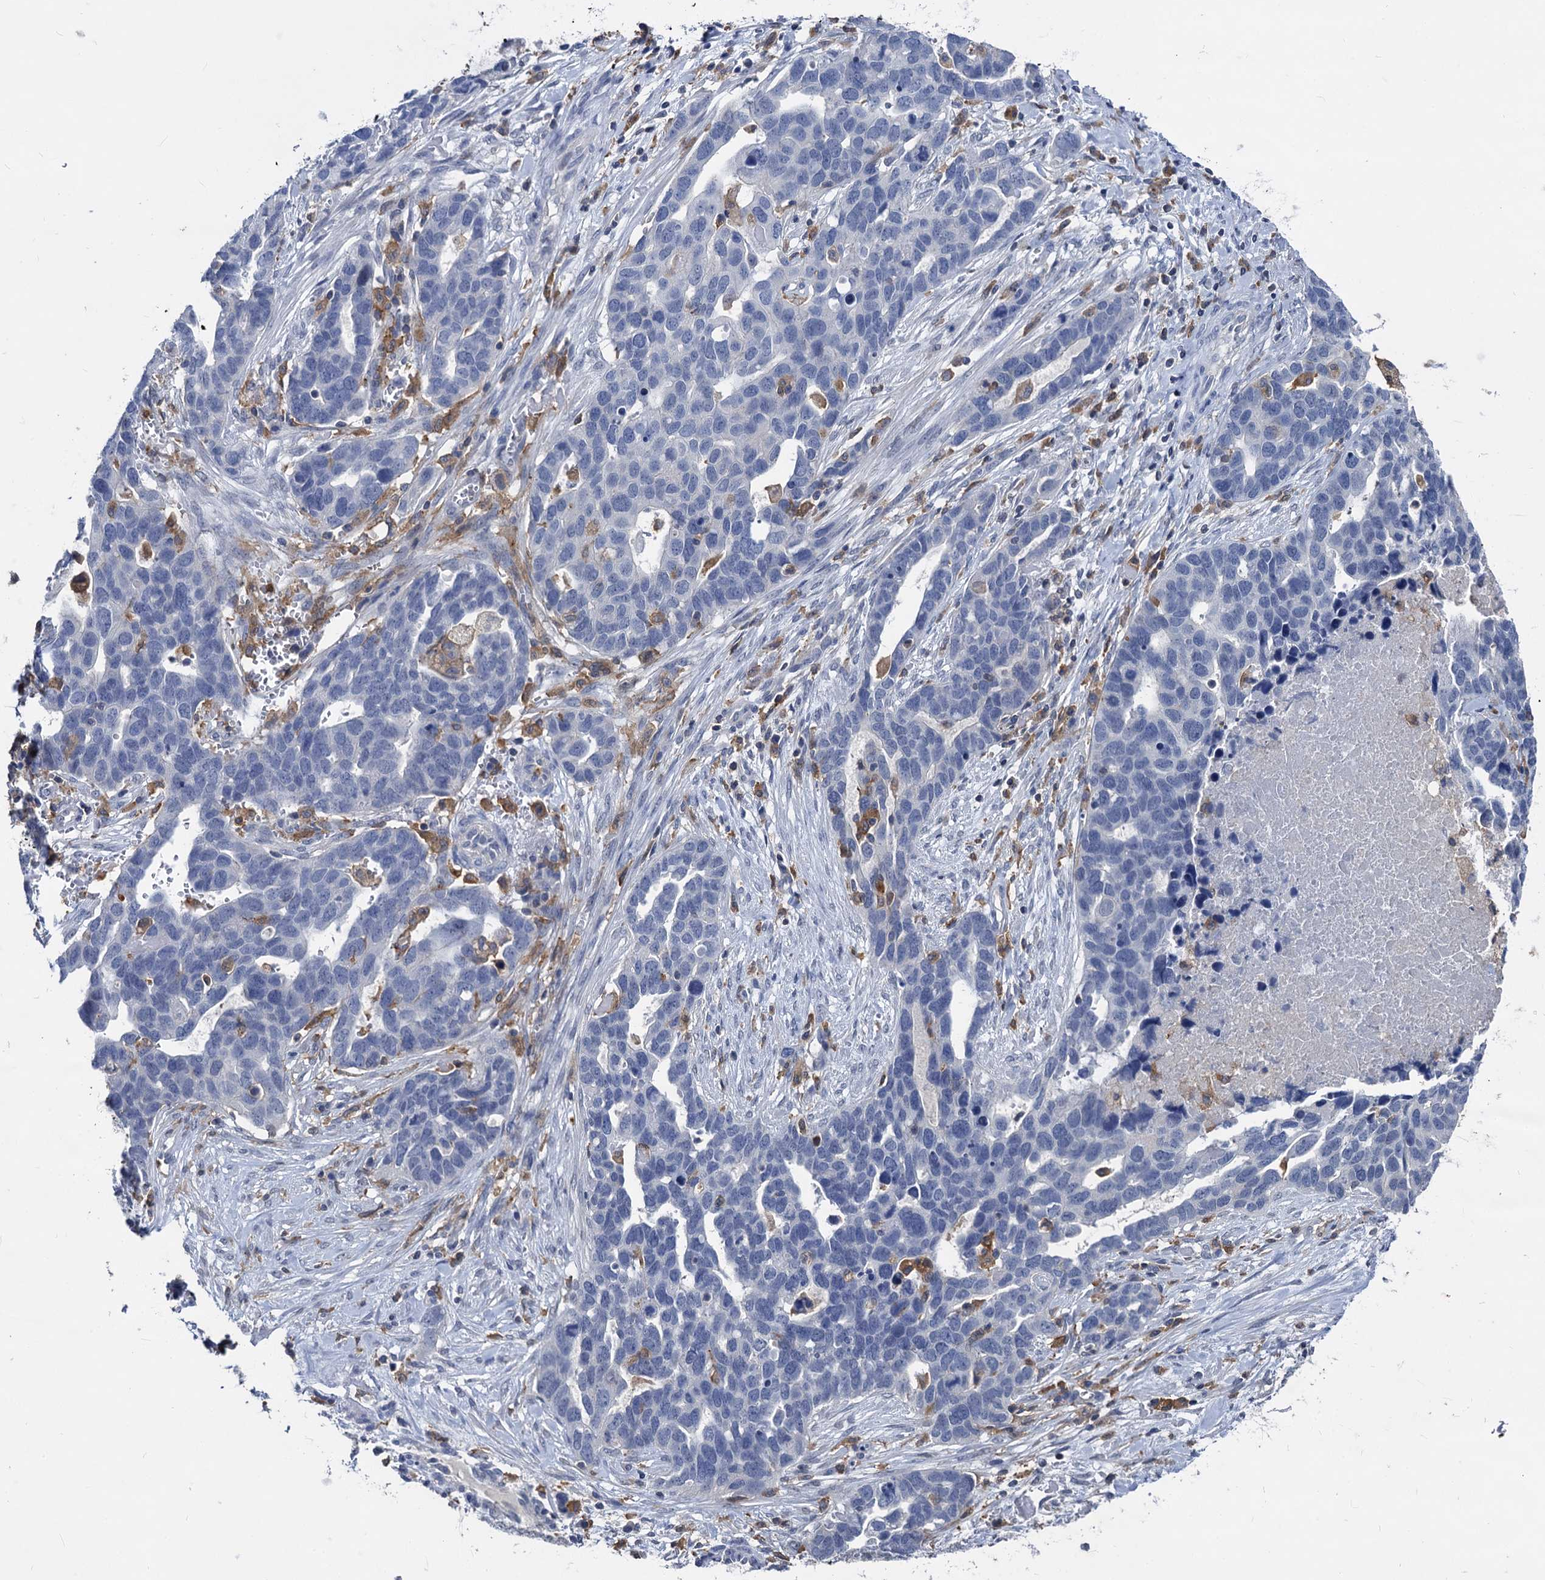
{"staining": {"intensity": "negative", "quantity": "none", "location": "none"}, "tissue": "ovarian cancer", "cell_type": "Tumor cells", "image_type": "cancer", "snomed": [{"axis": "morphology", "description": "Cystadenocarcinoma, serous, NOS"}, {"axis": "topography", "description": "Ovary"}], "caption": "Ovarian serous cystadenocarcinoma was stained to show a protein in brown. There is no significant positivity in tumor cells. (DAB immunohistochemistry (IHC) with hematoxylin counter stain).", "gene": "RHOG", "patient": {"sex": "female", "age": 54}}